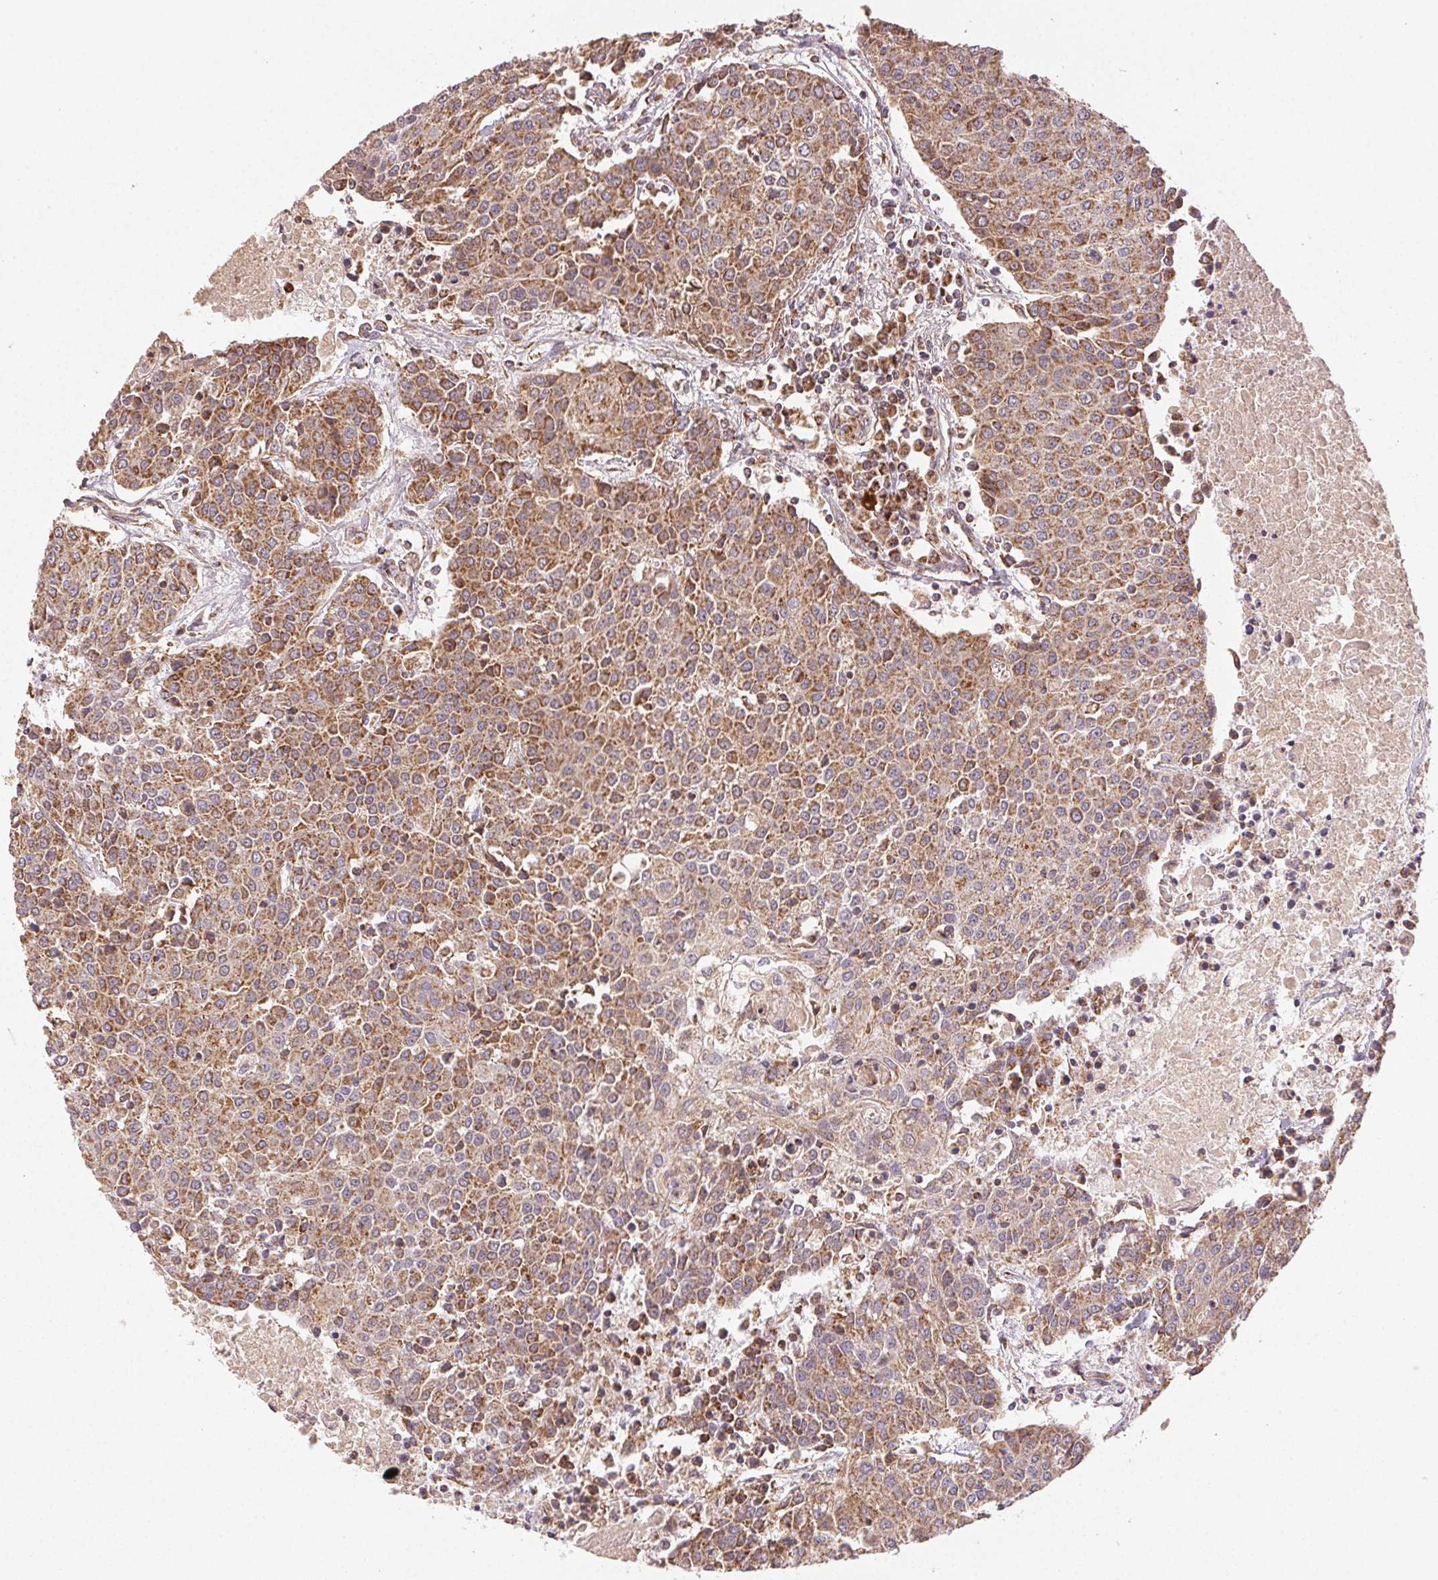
{"staining": {"intensity": "moderate", "quantity": ">75%", "location": "cytoplasmic/membranous"}, "tissue": "urothelial cancer", "cell_type": "Tumor cells", "image_type": "cancer", "snomed": [{"axis": "morphology", "description": "Urothelial carcinoma, High grade"}, {"axis": "topography", "description": "Urinary bladder"}], "caption": "Urothelial cancer stained with a brown dye reveals moderate cytoplasmic/membranous positive expression in about >75% of tumor cells.", "gene": "CLASP1", "patient": {"sex": "female", "age": 85}}